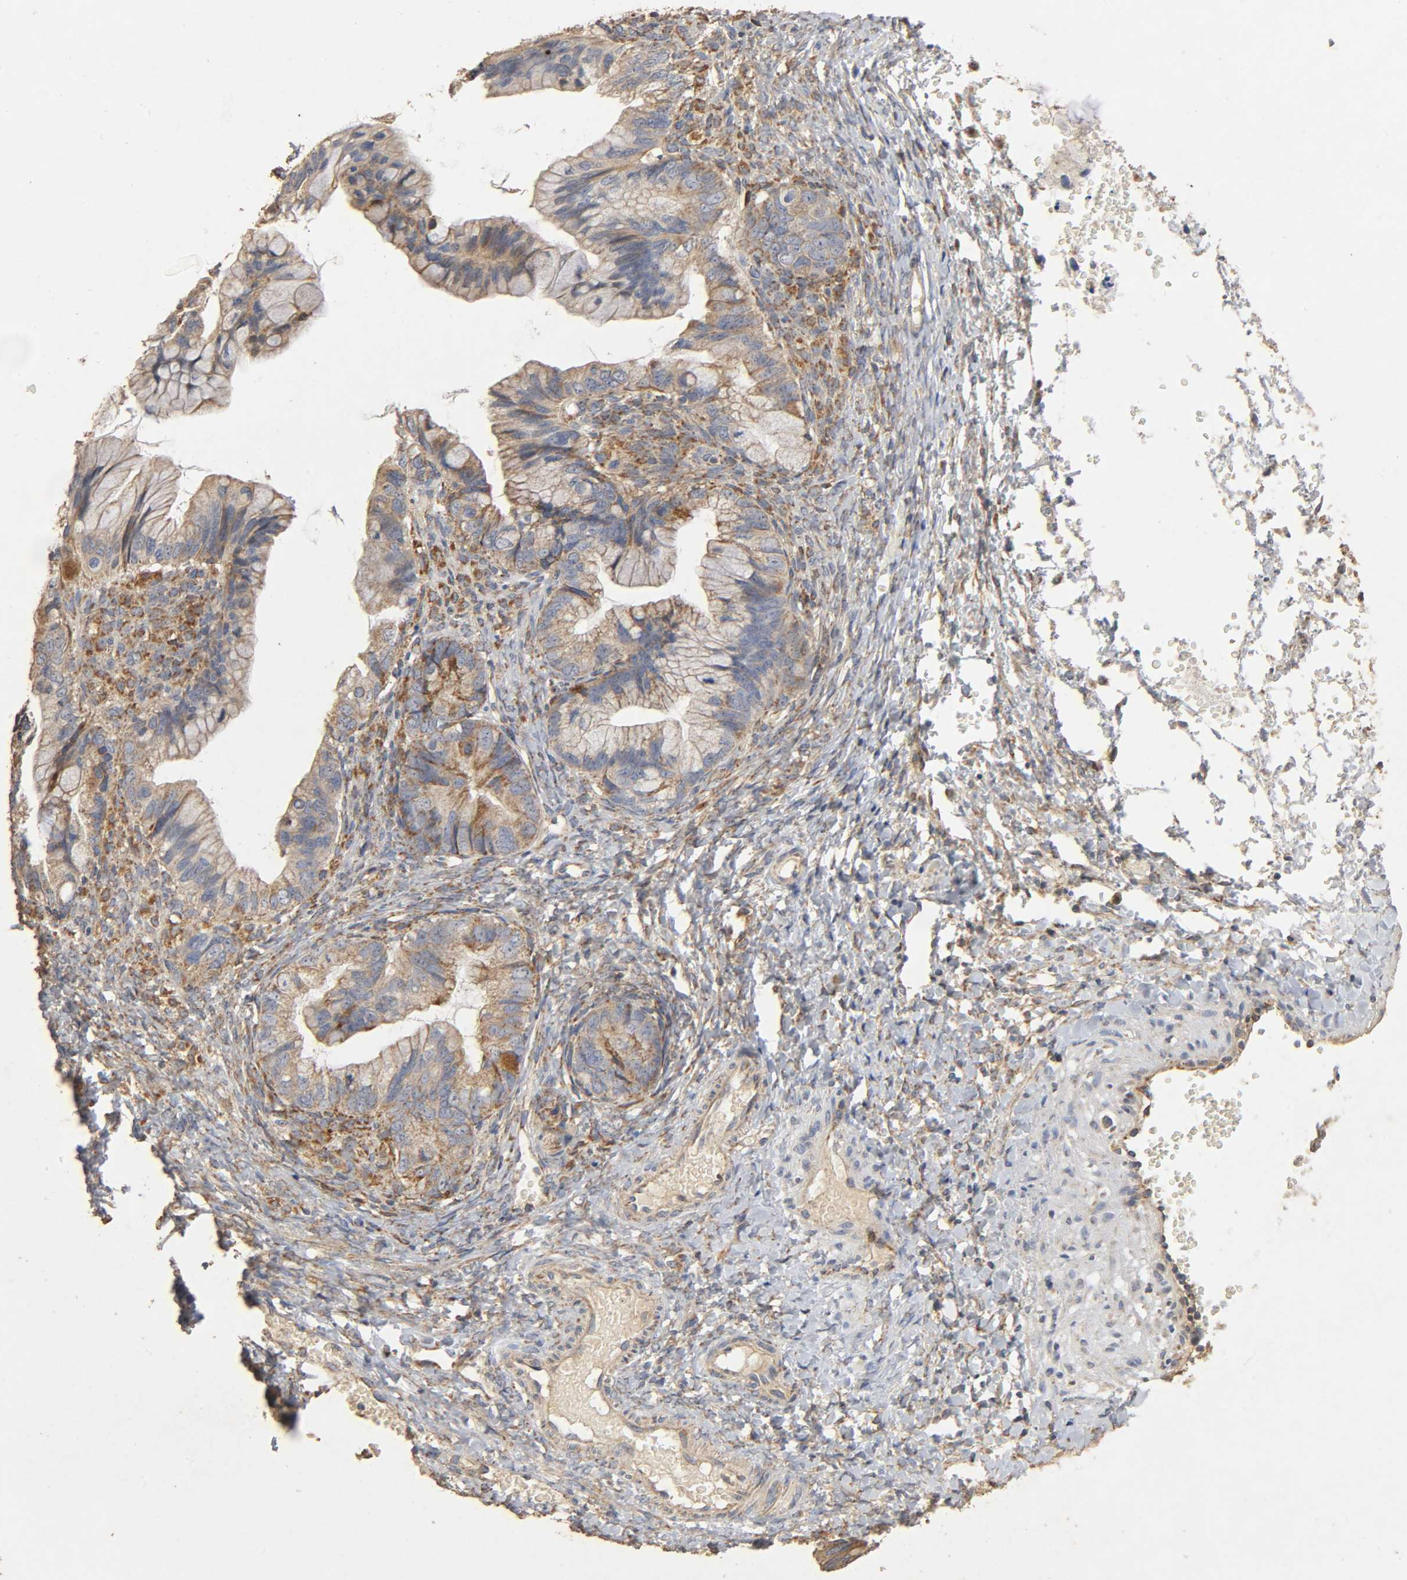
{"staining": {"intensity": "weak", "quantity": "25%-75%", "location": "cytoplasmic/membranous"}, "tissue": "ovarian cancer", "cell_type": "Tumor cells", "image_type": "cancer", "snomed": [{"axis": "morphology", "description": "Cystadenocarcinoma, mucinous, NOS"}, {"axis": "topography", "description": "Ovary"}], "caption": "An immunohistochemistry photomicrograph of tumor tissue is shown. Protein staining in brown labels weak cytoplasmic/membranous positivity in ovarian mucinous cystadenocarcinoma within tumor cells. (Brightfield microscopy of DAB IHC at high magnification).", "gene": "NDUFS3", "patient": {"sex": "female", "age": 36}}